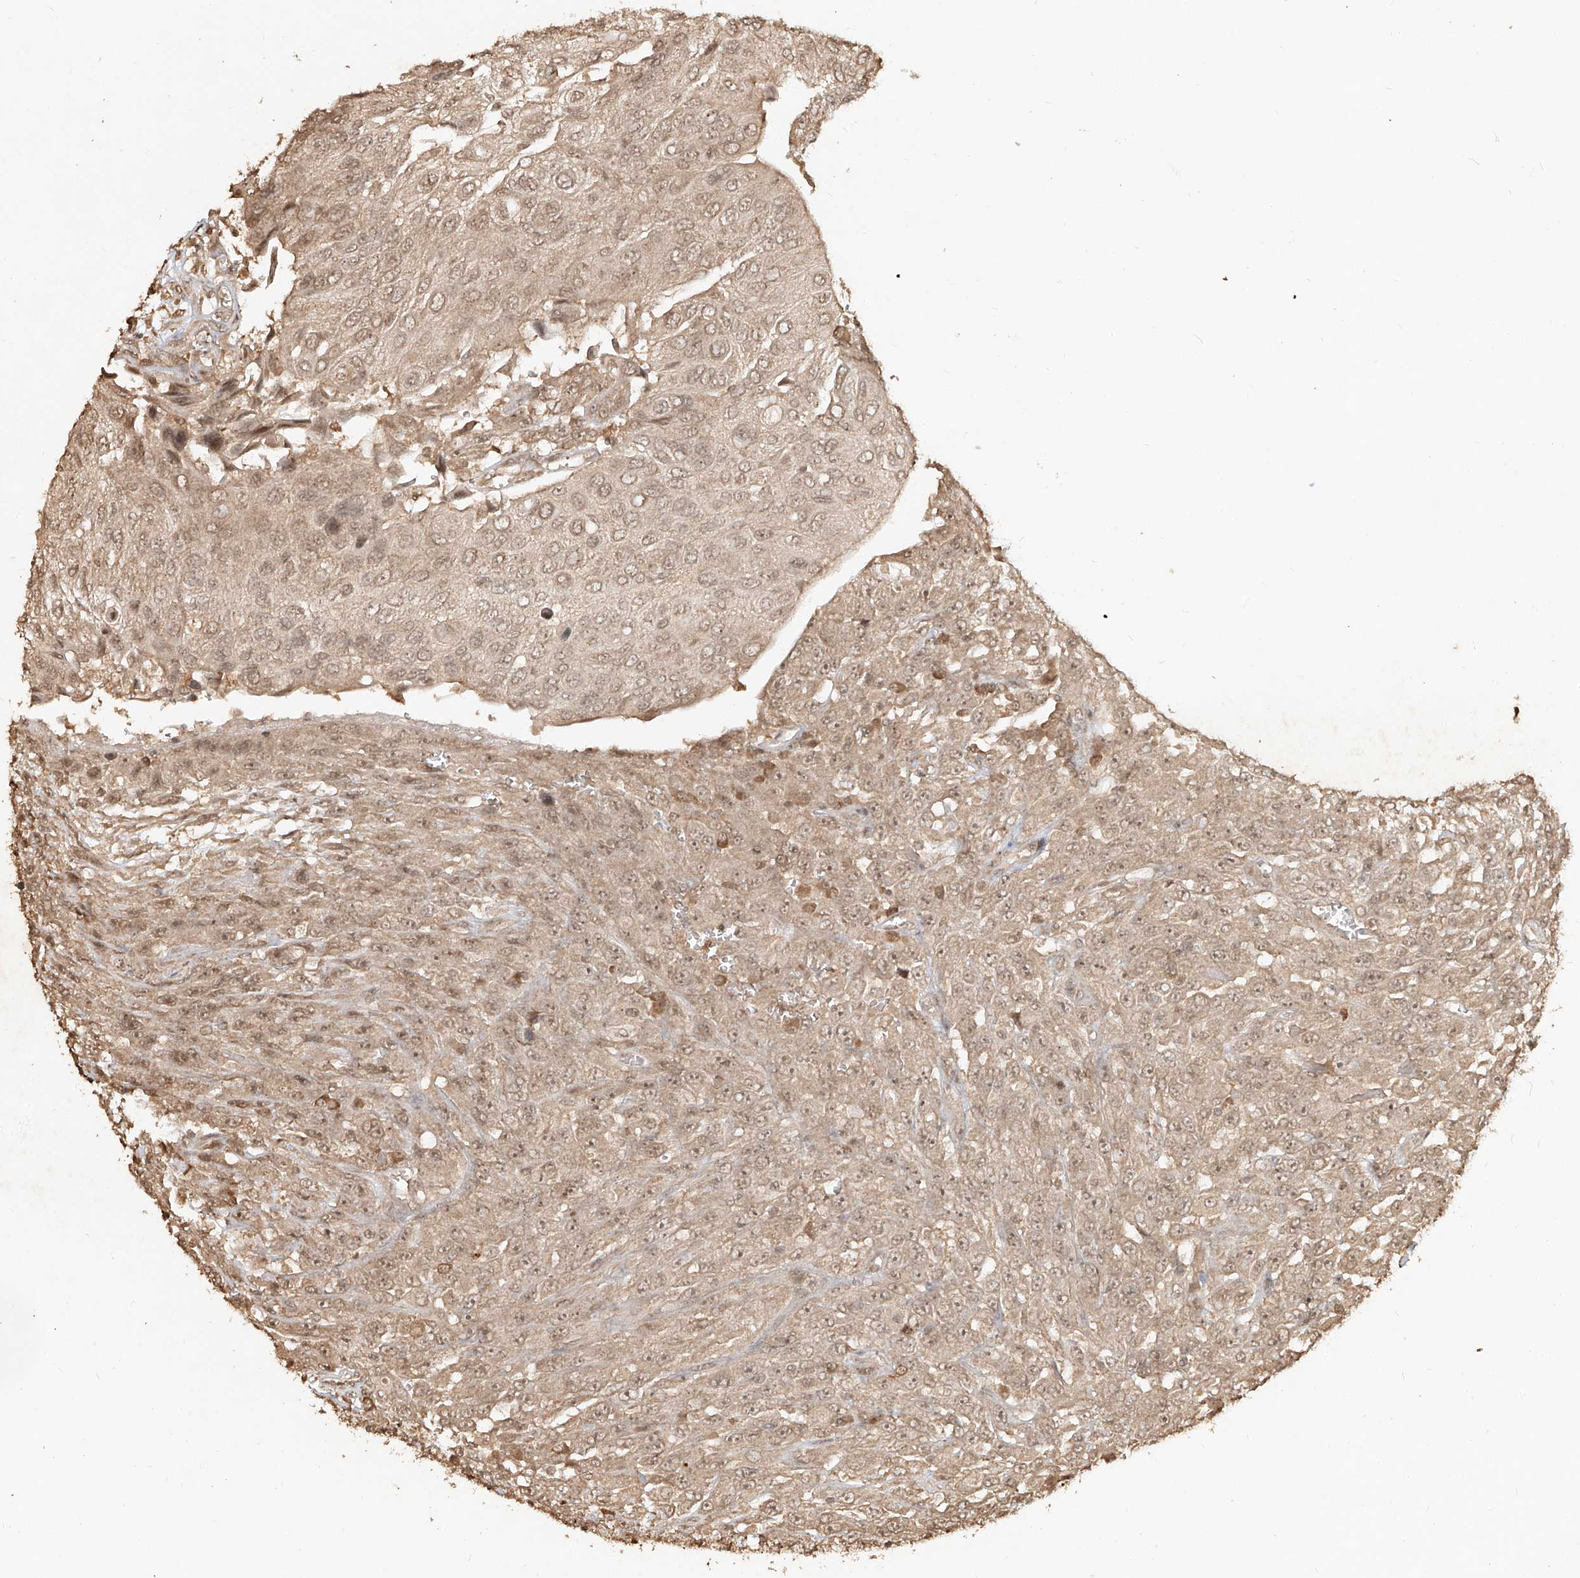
{"staining": {"intensity": "weak", "quantity": ">75%", "location": "cytoplasmic/membranous,nuclear"}, "tissue": "urothelial cancer", "cell_type": "Tumor cells", "image_type": "cancer", "snomed": [{"axis": "morphology", "description": "Urothelial carcinoma, High grade"}, {"axis": "topography", "description": "Urinary bladder"}], "caption": "Immunohistochemistry photomicrograph of urothelial carcinoma (high-grade) stained for a protein (brown), which displays low levels of weak cytoplasmic/membranous and nuclear expression in approximately >75% of tumor cells.", "gene": "UBE2K", "patient": {"sex": "male", "age": 66}}